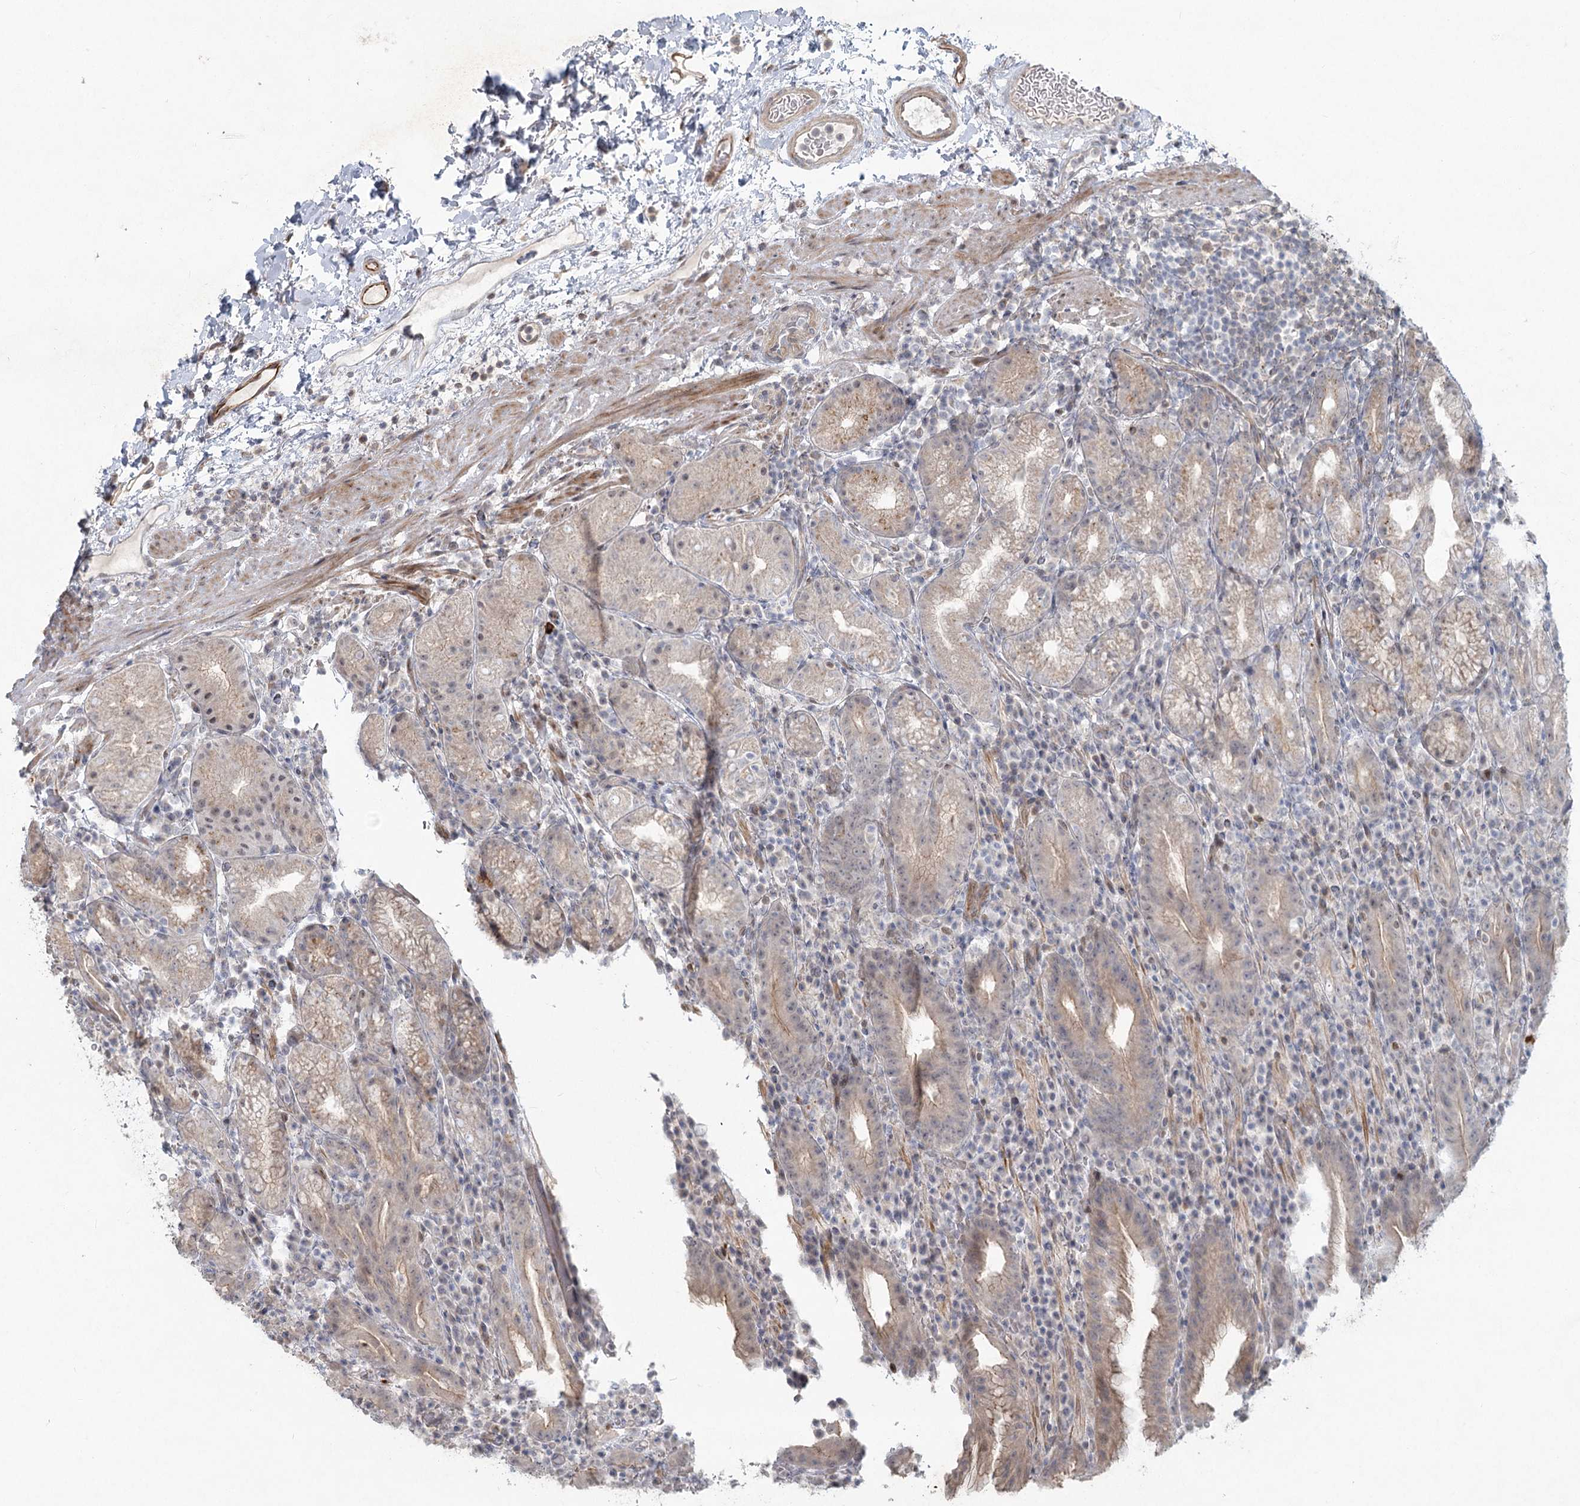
{"staining": {"intensity": "weak", "quantity": "<25%", "location": "cytoplasmic/membranous"}, "tissue": "stomach", "cell_type": "Glandular cells", "image_type": "normal", "snomed": [{"axis": "morphology", "description": "Normal tissue, NOS"}, {"axis": "morphology", "description": "Inflammation, NOS"}, {"axis": "topography", "description": "Stomach"}], "caption": "Immunohistochemistry histopathology image of normal stomach stained for a protein (brown), which displays no staining in glandular cells.", "gene": "LRP2BP", "patient": {"sex": "male", "age": 79}}